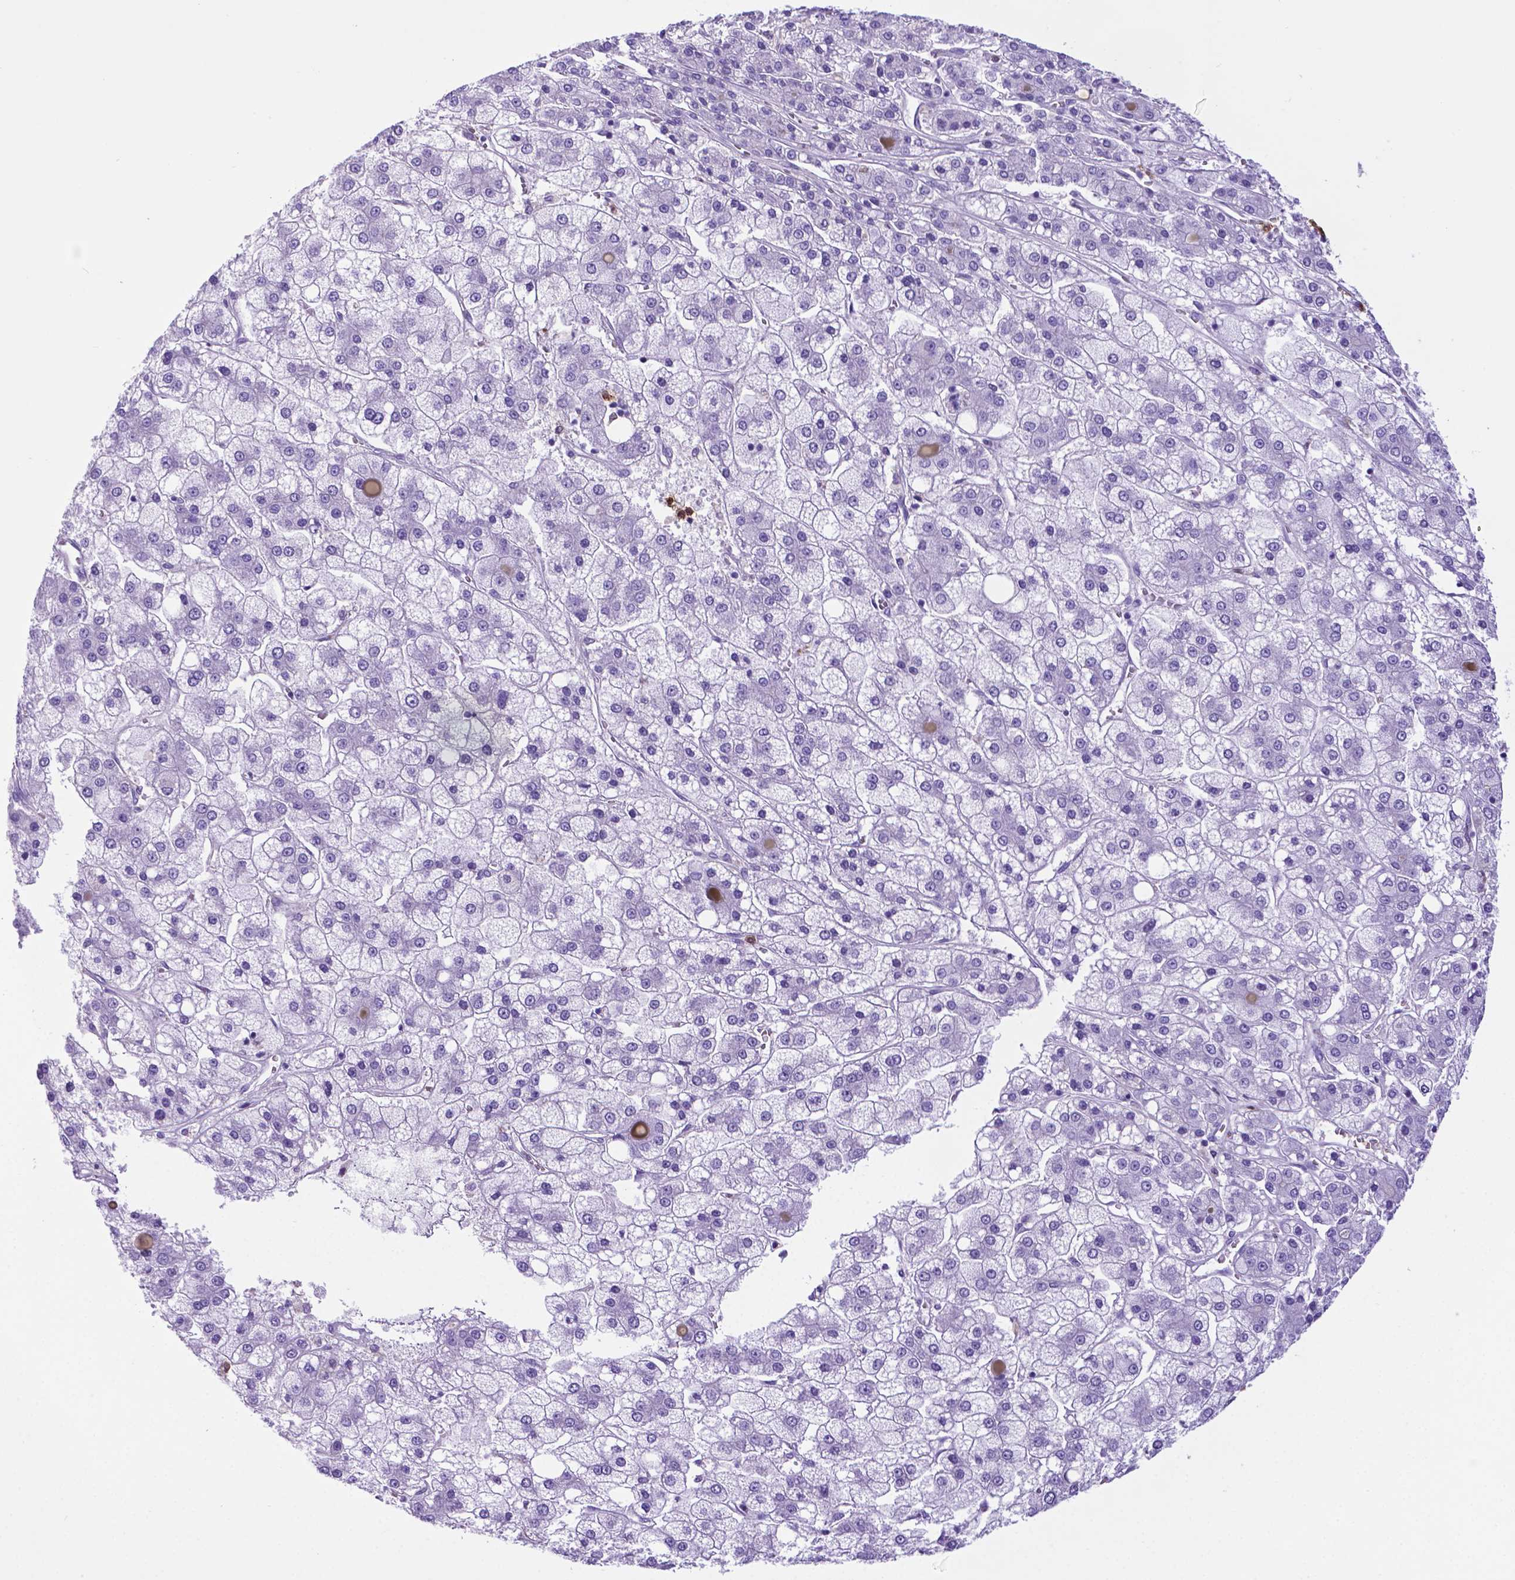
{"staining": {"intensity": "negative", "quantity": "none", "location": "none"}, "tissue": "liver cancer", "cell_type": "Tumor cells", "image_type": "cancer", "snomed": [{"axis": "morphology", "description": "Carcinoma, Hepatocellular, NOS"}, {"axis": "topography", "description": "Liver"}], "caption": "A high-resolution photomicrograph shows immunohistochemistry staining of liver cancer, which displays no significant positivity in tumor cells.", "gene": "LZTR1", "patient": {"sex": "male", "age": 73}}